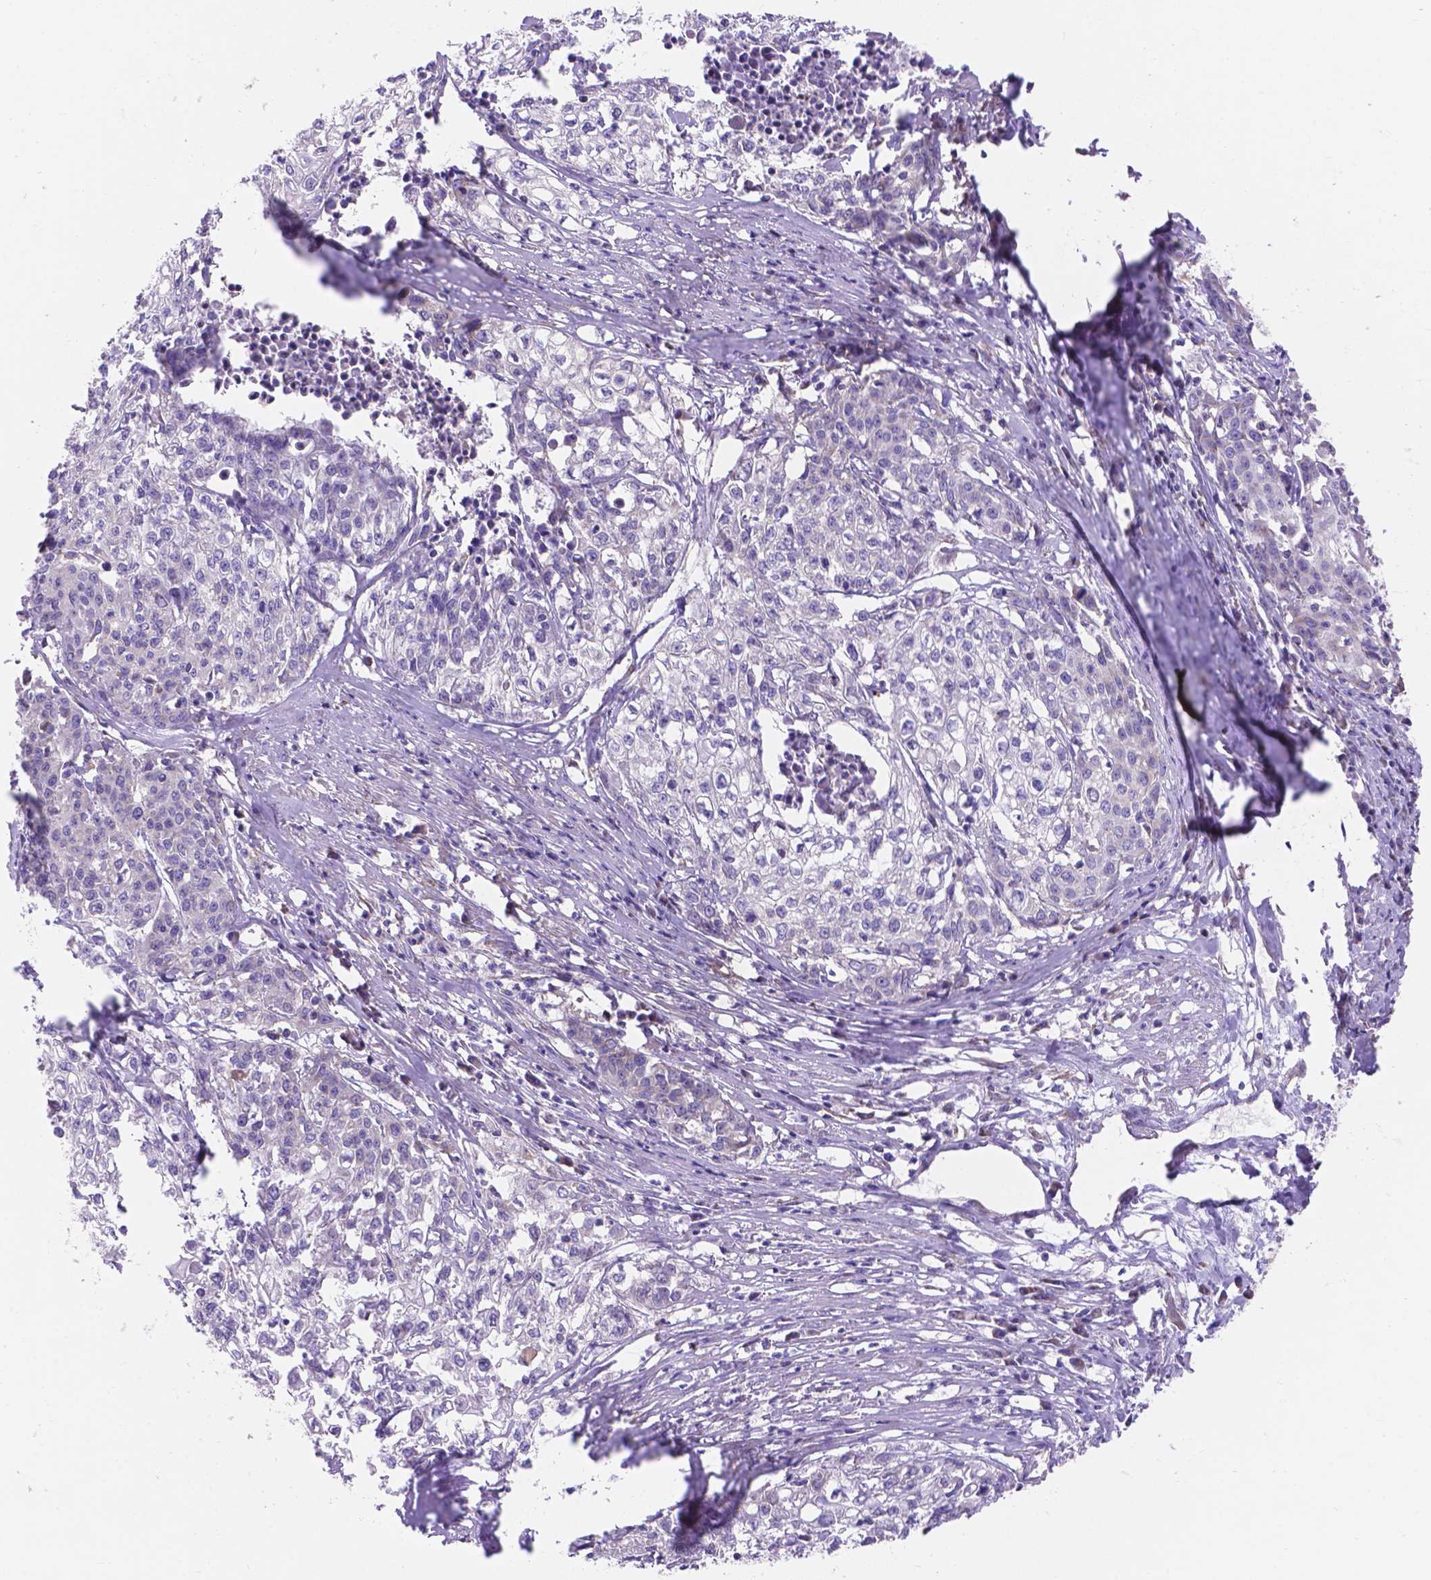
{"staining": {"intensity": "negative", "quantity": "none", "location": "none"}, "tissue": "cervical cancer", "cell_type": "Tumor cells", "image_type": "cancer", "snomed": [{"axis": "morphology", "description": "Squamous cell carcinoma, NOS"}, {"axis": "topography", "description": "Cervix"}], "caption": "A high-resolution photomicrograph shows immunohistochemistry staining of cervical cancer, which displays no significant staining in tumor cells. Nuclei are stained in blue.", "gene": "AK3", "patient": {"sex": "female", "age": 39}}